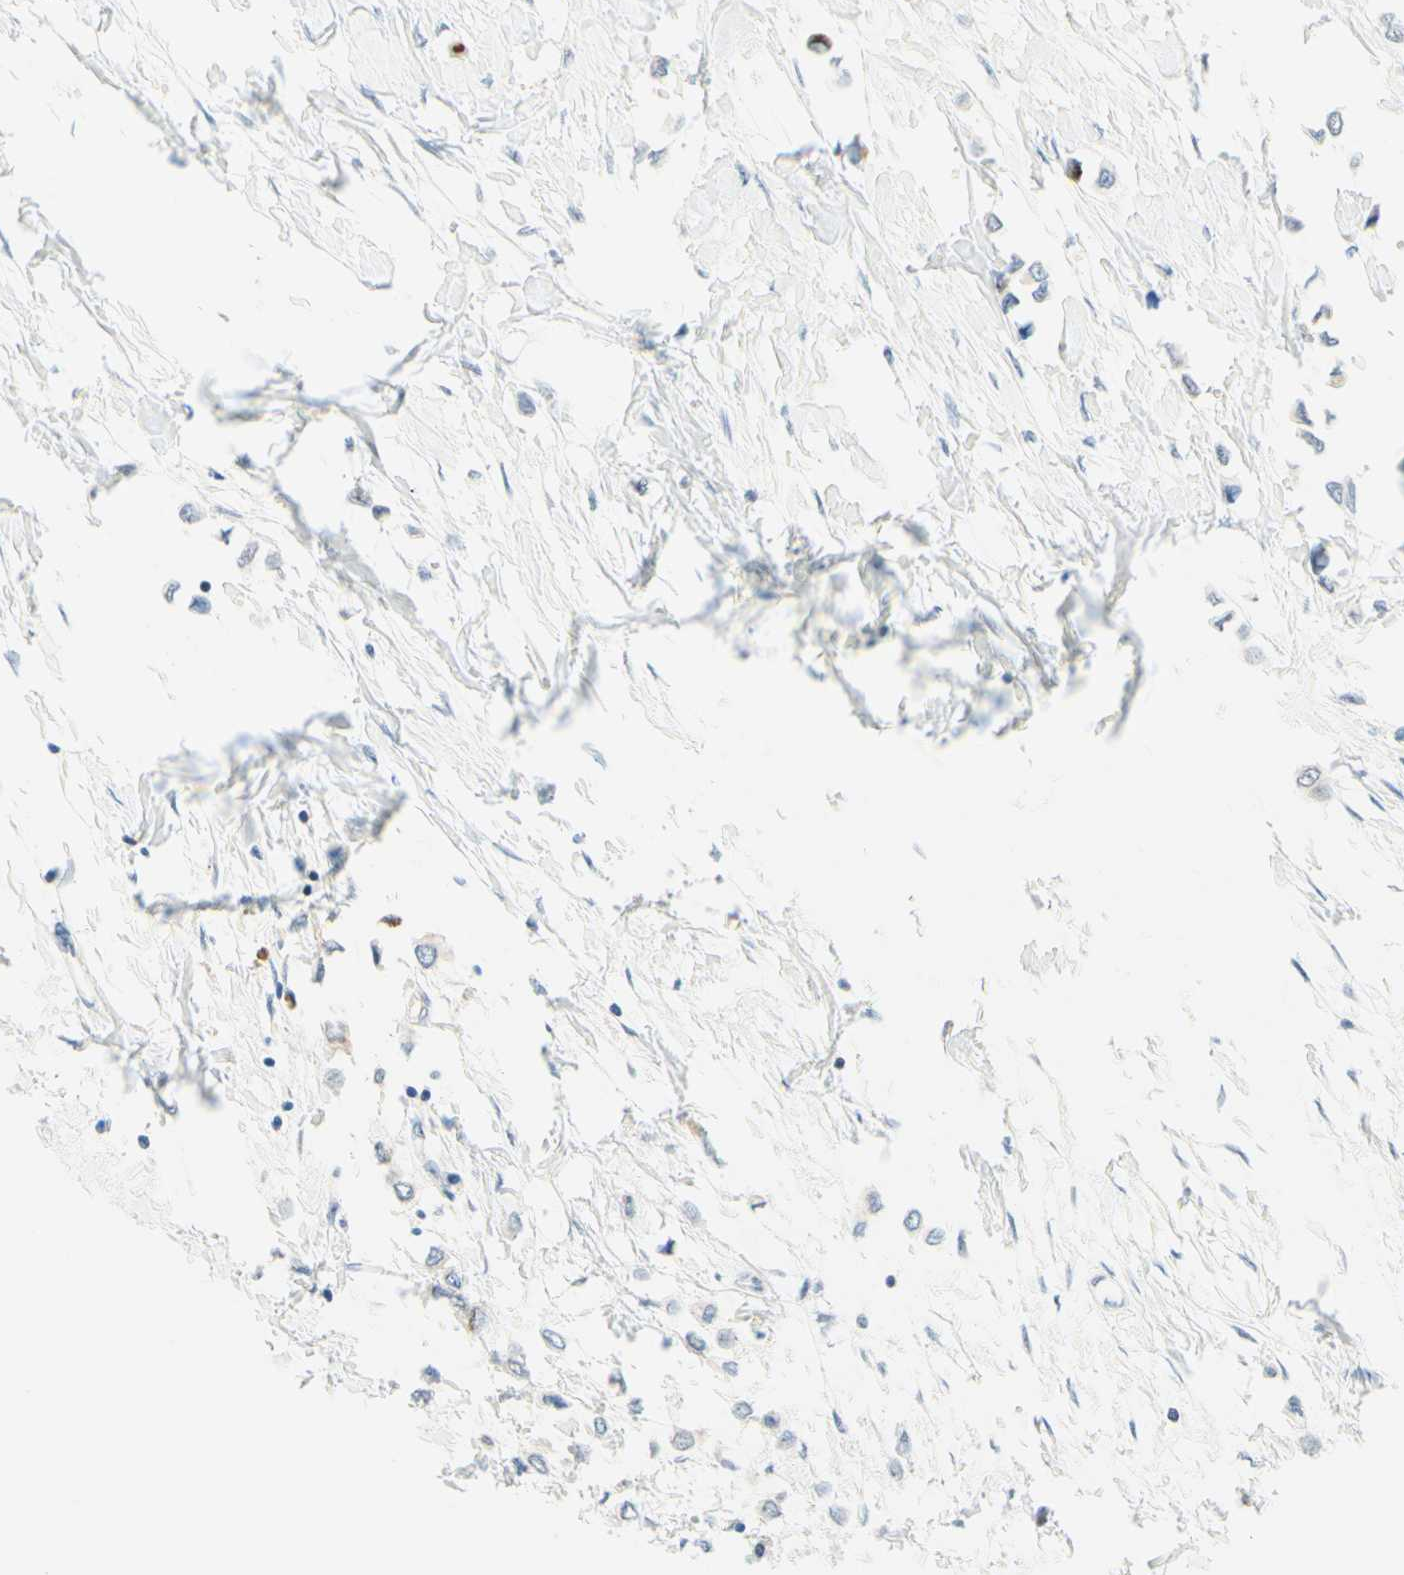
{"staining": {"intensity": "negative", "quantity": "none", "location": "none"}, "tissue": "breast cancer", "cell_type": "Tumor cells", "image_type": "cancer", "snomed": [{"axis": "morphology", "description": "Lobular carcinoma"}, {"axis": "topography", "description": "Breast"}], "caption": "Breast cancer (lobular carcinoma) stained for a protein using immunohistochemistry (IHC) reveals no staining tumor cells.", "gene": "TREM2", "patient": {"sex": "female", "age": 51}}